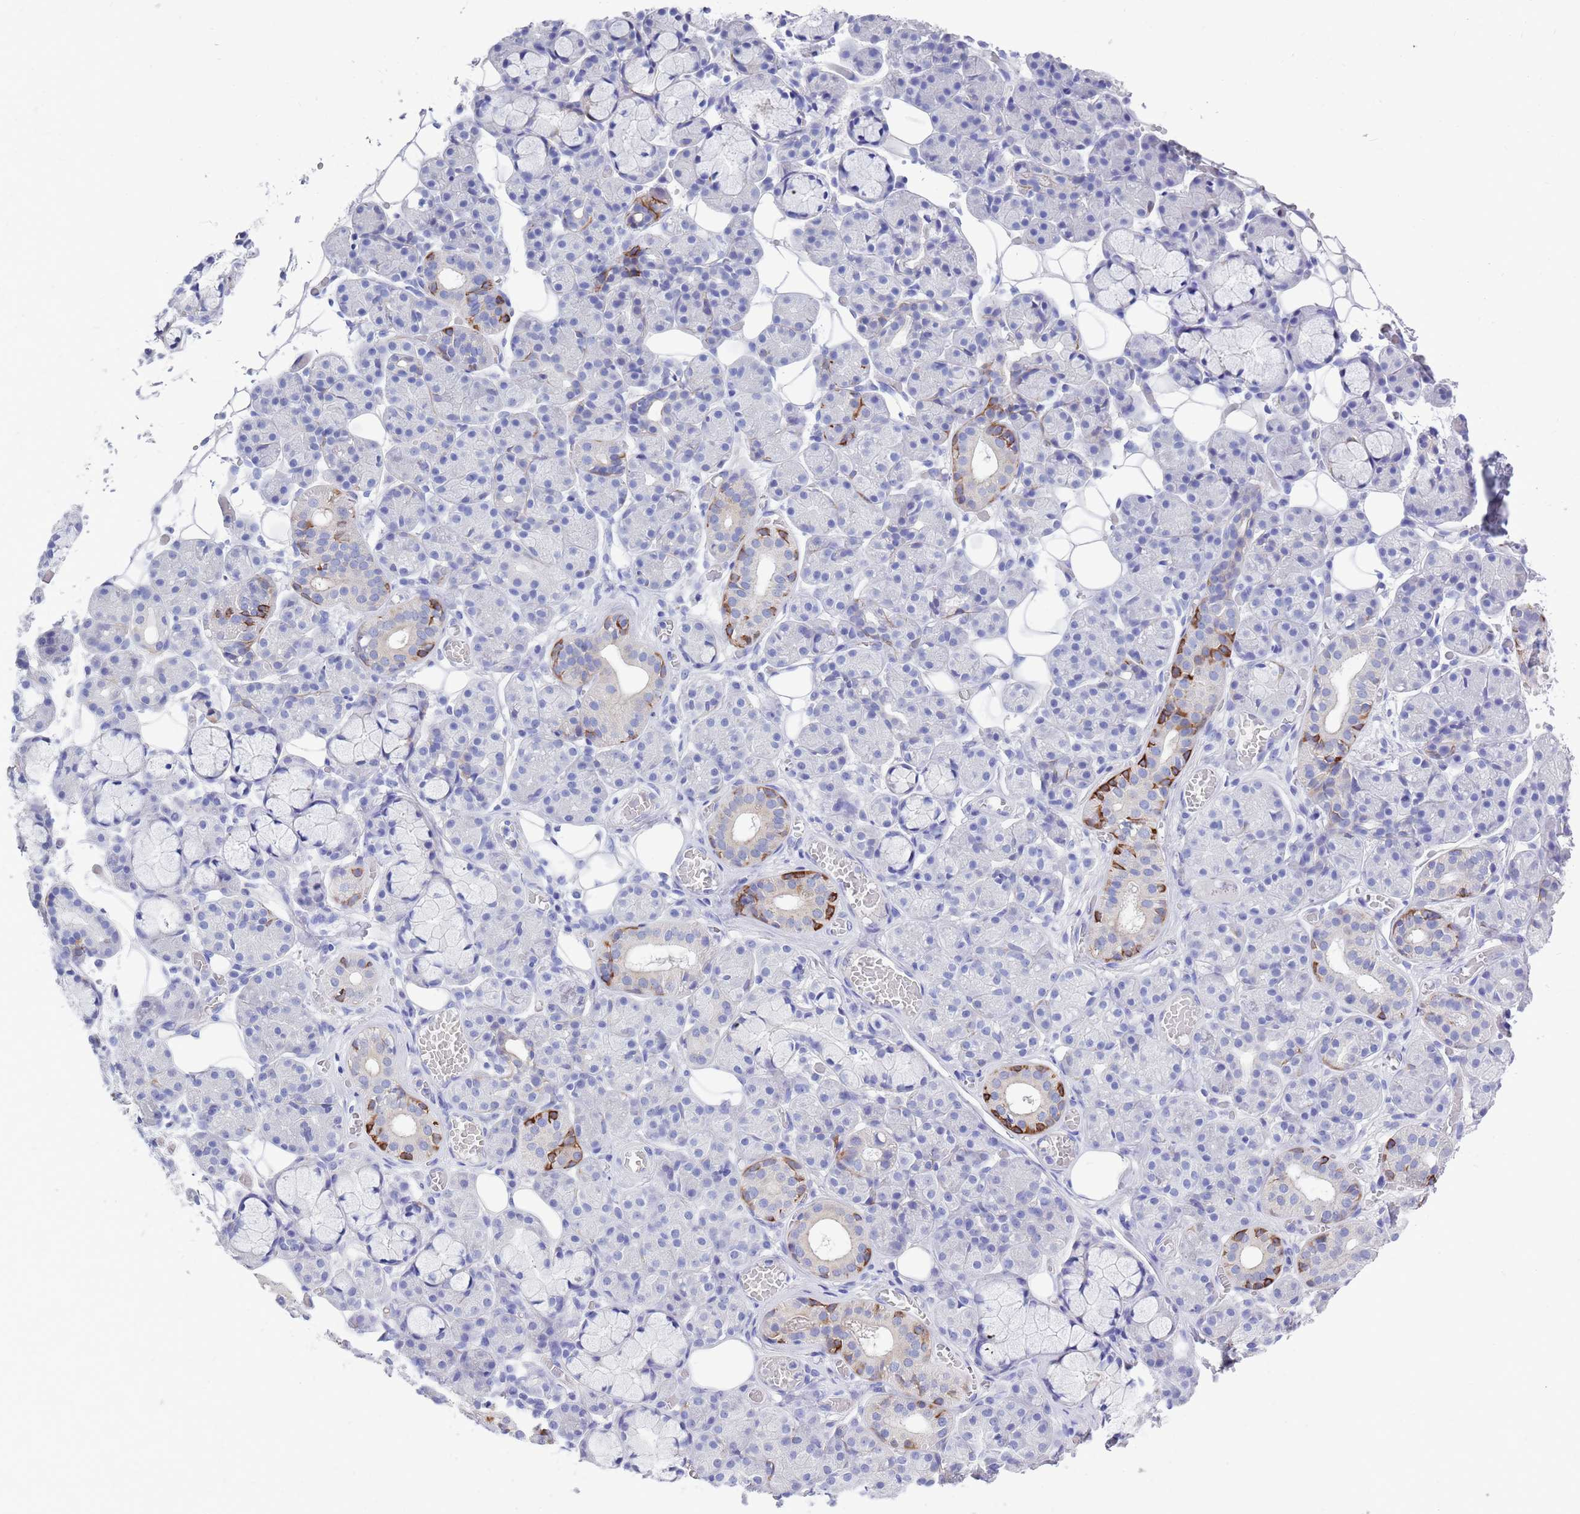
{"staining": {"intensity": "strong", "quantity": "<25%", "location": "cytoplasmic/membranous"}, "tissue": "salivary gland", "cell_type": "Glandular cells", "image_type": "normal", "snomed": [{"axis": "morphology", "description": "Normal tissue, NOS"}, {"axis": "topography", "description": "Salivary gland"}], "caption": "The immunohistochemical stain shows strong cytoplasmic/membranous expression in glandular cells of unremarkable salivary gland.", "gene": "MTMR2", "patient": {"sex": "male", "age": 63}}